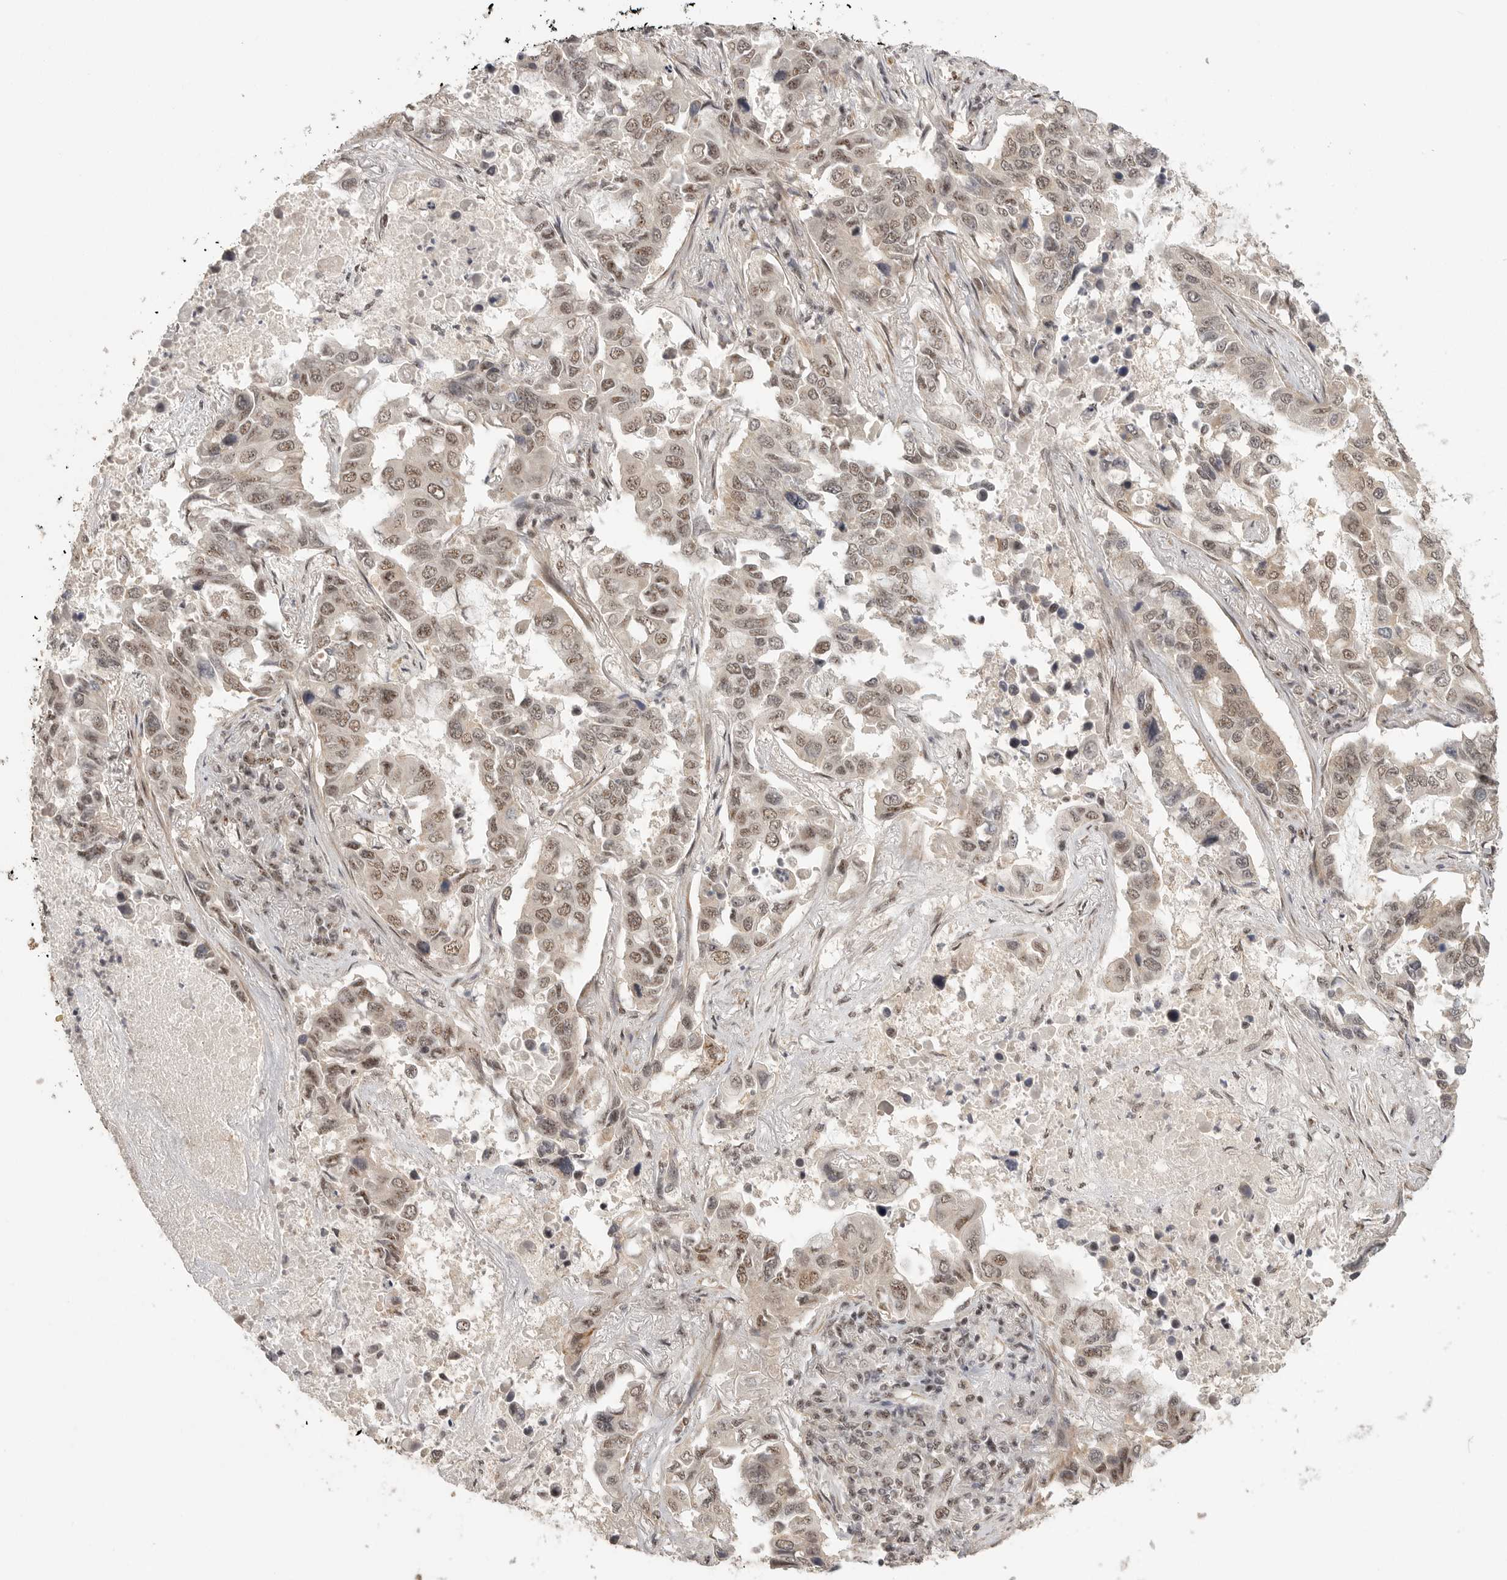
{"staining": {"intensity": "moderate", "quantity": "25%-75%", "location": "nuclear"}, "tissue": "lung cancer", "cell_type": "Tumor cells", "image_type": "cancer", "snomed": [{"axis": "morphology", "description": "Adenocarcinoma, NOS"}, {"axis": "topography", "description": "Lung"}], "caption": "Immunohistochemical staining of human lung cancer (adenocarcinoma) shows medium levels of moderate nuclear protein expression in approximately 25%-75% of tumor cells.", "gene": "POMP", "patient": {"sex": "male", "age": 64}}